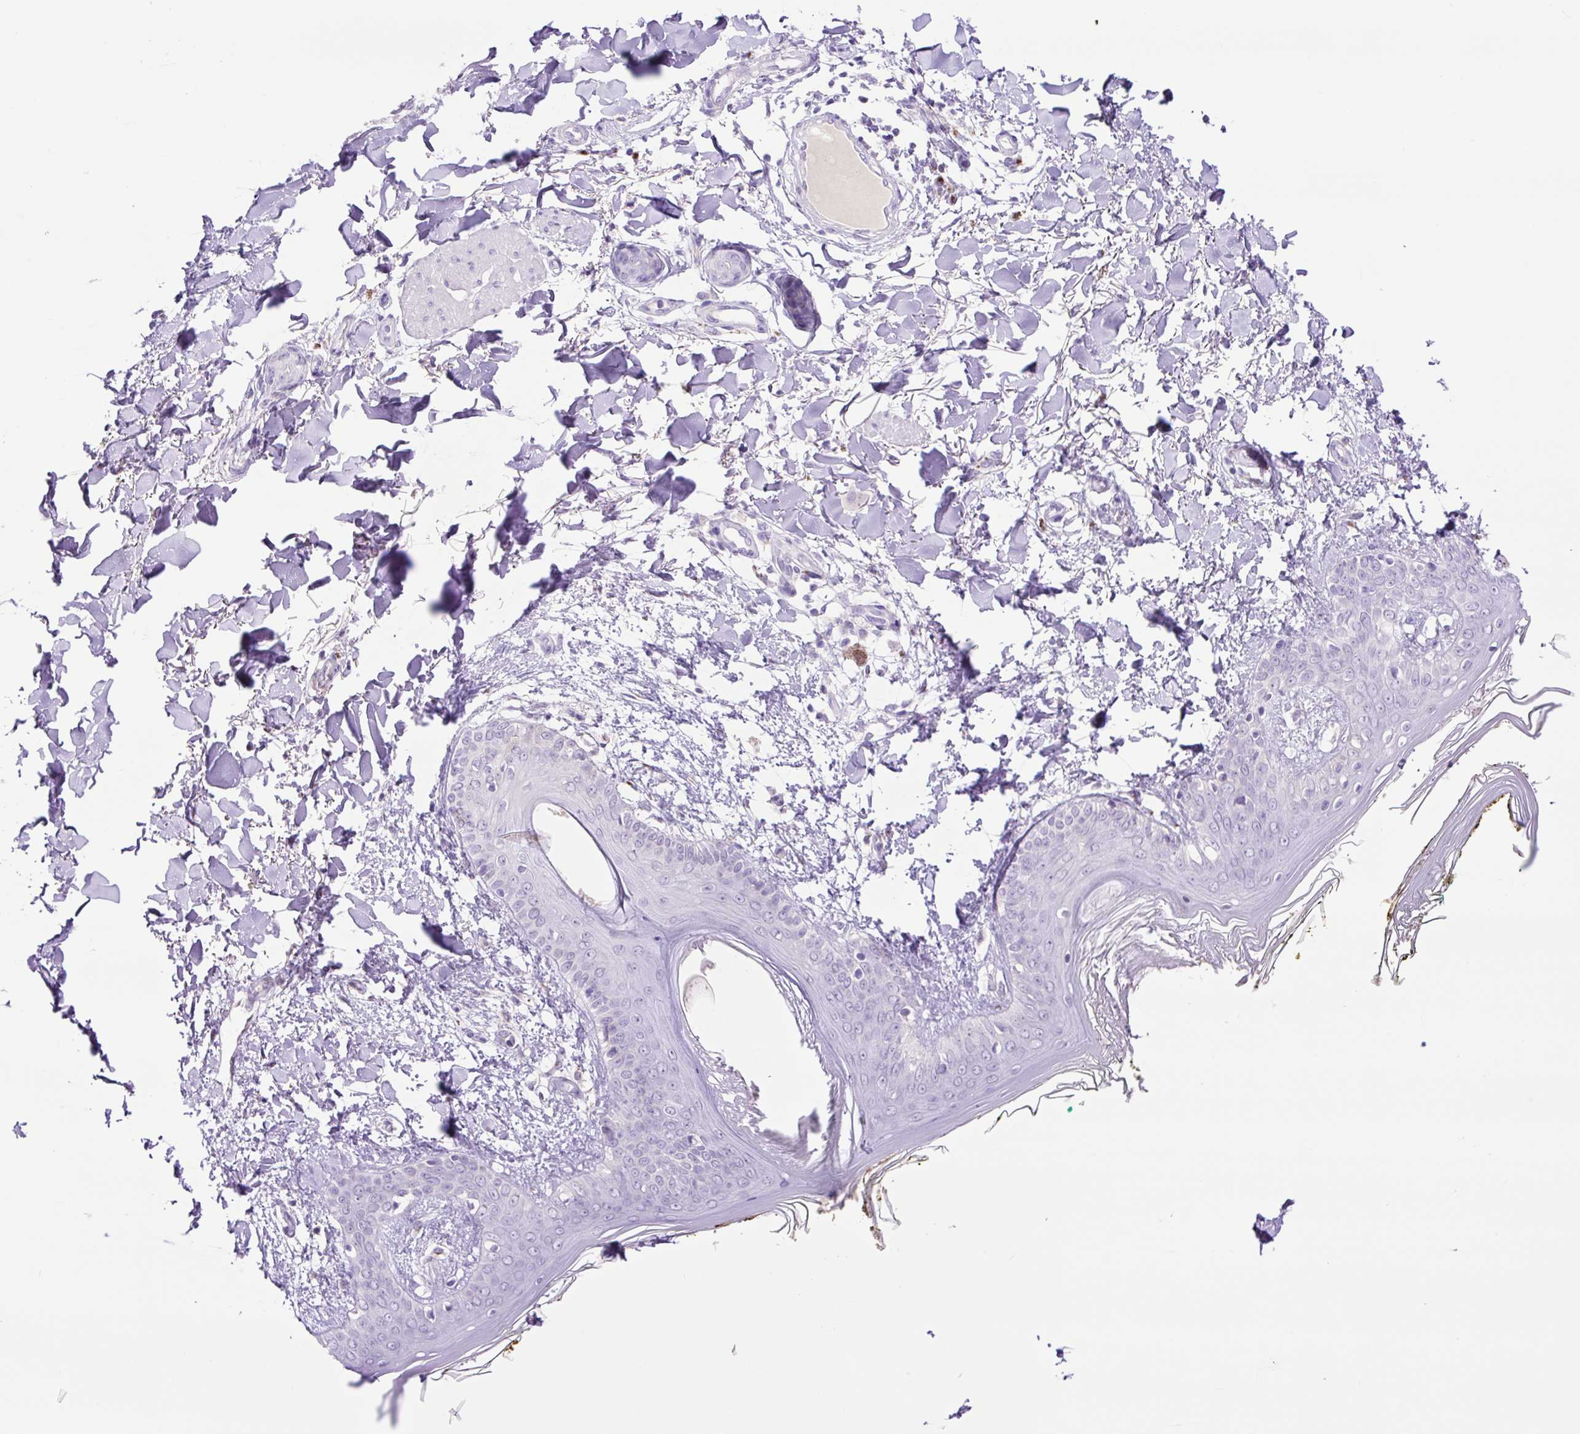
{"staining": {"intensity": "negative", "quantity": "none", "location": "none"}, "tissue": "skin", "cell_type": "Fibroblasts", "image_type": "normal", "snomed": [{"axis": "morphology", "description": "Normal tissue, NOS"}, {"axis": "topography", "description": "Skin"}], "caption": "A high-resolution micrograph shows immunohistochemistry staining of unremarkable skin, which reveals no significant expression in fibroblasts. (Stains: DAB immunohistochemistry (IHC) with hematoxylin counter stain, Microscopy: brightfield microscopy at high magnification).", "gene": "MFSD3", "patient": {"sex": "female", "age": 34}}